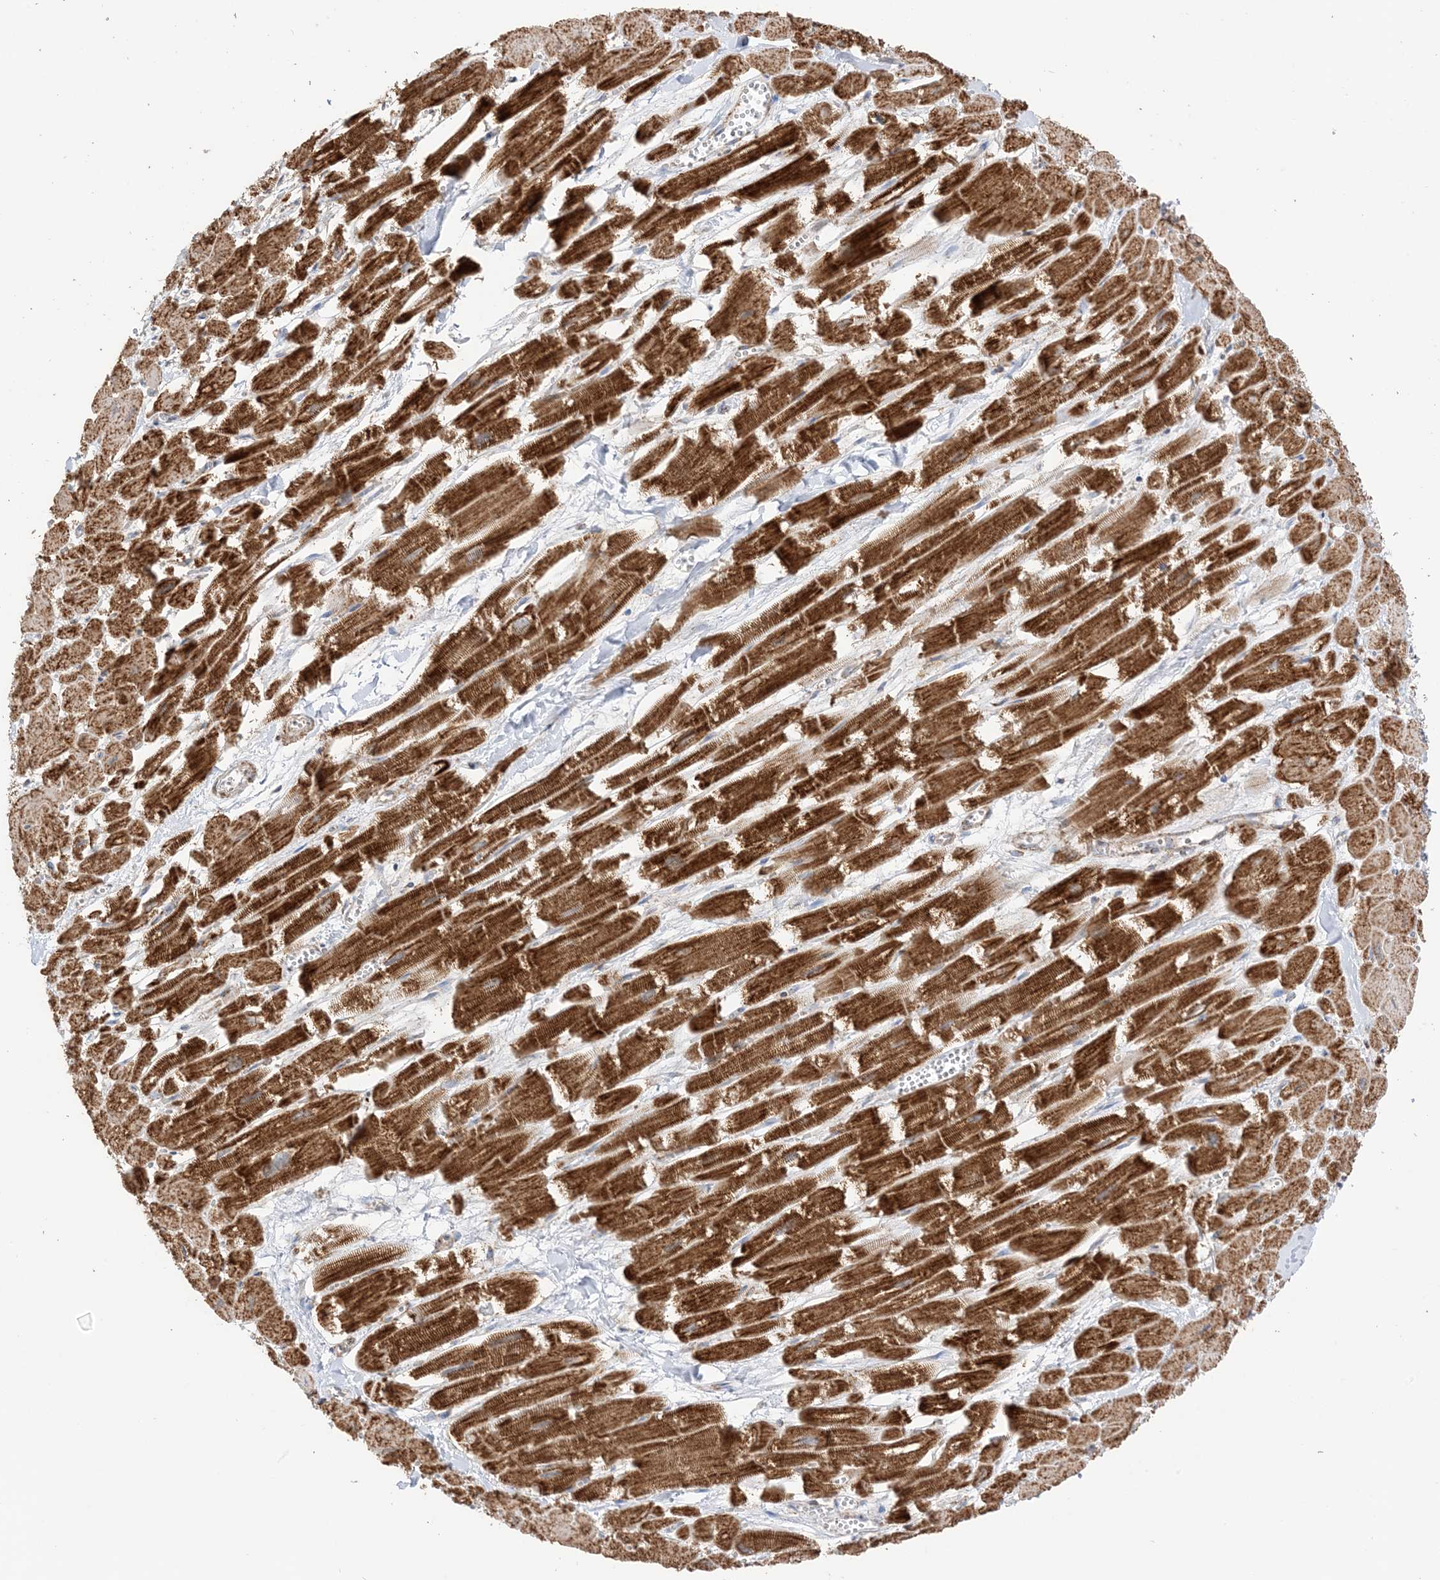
{"staining": {"intensity": "strong", "quantity": ">75%", "location": "cytoplasmic/membranous"}, "tissue": "heart muscle", "cell_type": "Cardiomyocytes", "image_type": "normal", "snomed": [{"axis": "morphology", "description": "Normal tissue, NOS"}, {"axis": "topography", "description": "Heart"}], "caption": "A histopathology image of human heart muscle stained for a protein displays strong cytoplasmic/membranous brown staining in cardiomyocytes. (DAB (3,3'-diaminobenzidine) = brown stain, brightfield microscopy at high magnification).", "gene": "SLC25A12", "patient": {"sex": "male", "age": 54}}